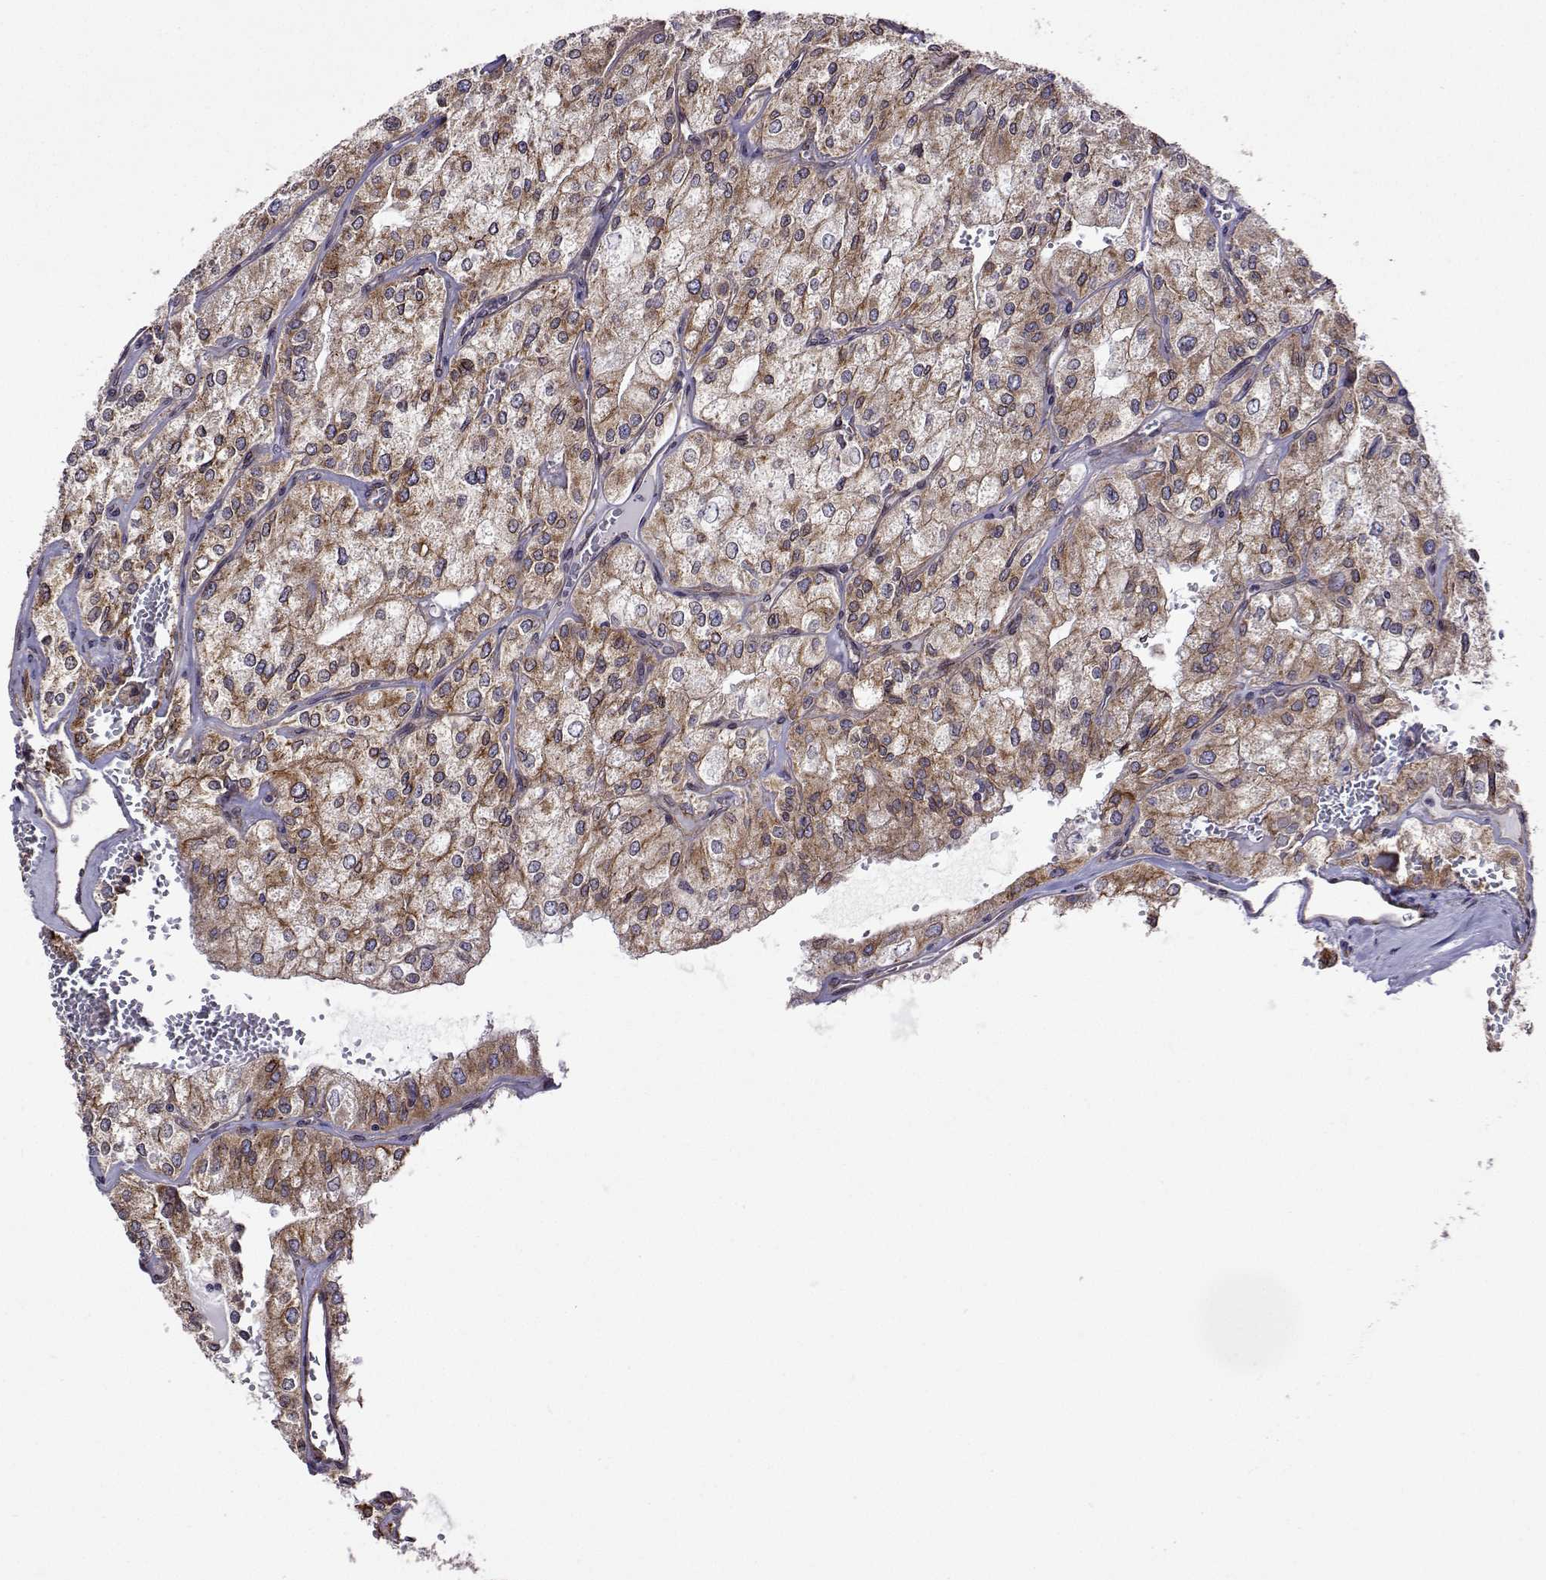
{"staining": {"intensity": "weak", "quantity": "25%-75%", "location": "cytoplasmic/membranous"}, "tissue": "renal cancer", "cell_type": "Tumor cells", "image_type": "cancer", "snomed": [{"axis": "morphology", "description": "Adenocarcinoma, NOS"}, {"axis": "topography", "description": "Kidney"}], "caption": "High-magnification brightfield microscopy of renal adenocarcinoma stained with DAB (3,3'-diaminobenzidine) (brown) and counterstained with hematoxylin (blue). tumor cells exhibit weak cytoplasmic/membranous staining is appreciated in about25%-75% of cells.", "gene": "PGRMC2", "patient": {"sex": "female", "age": 70}}